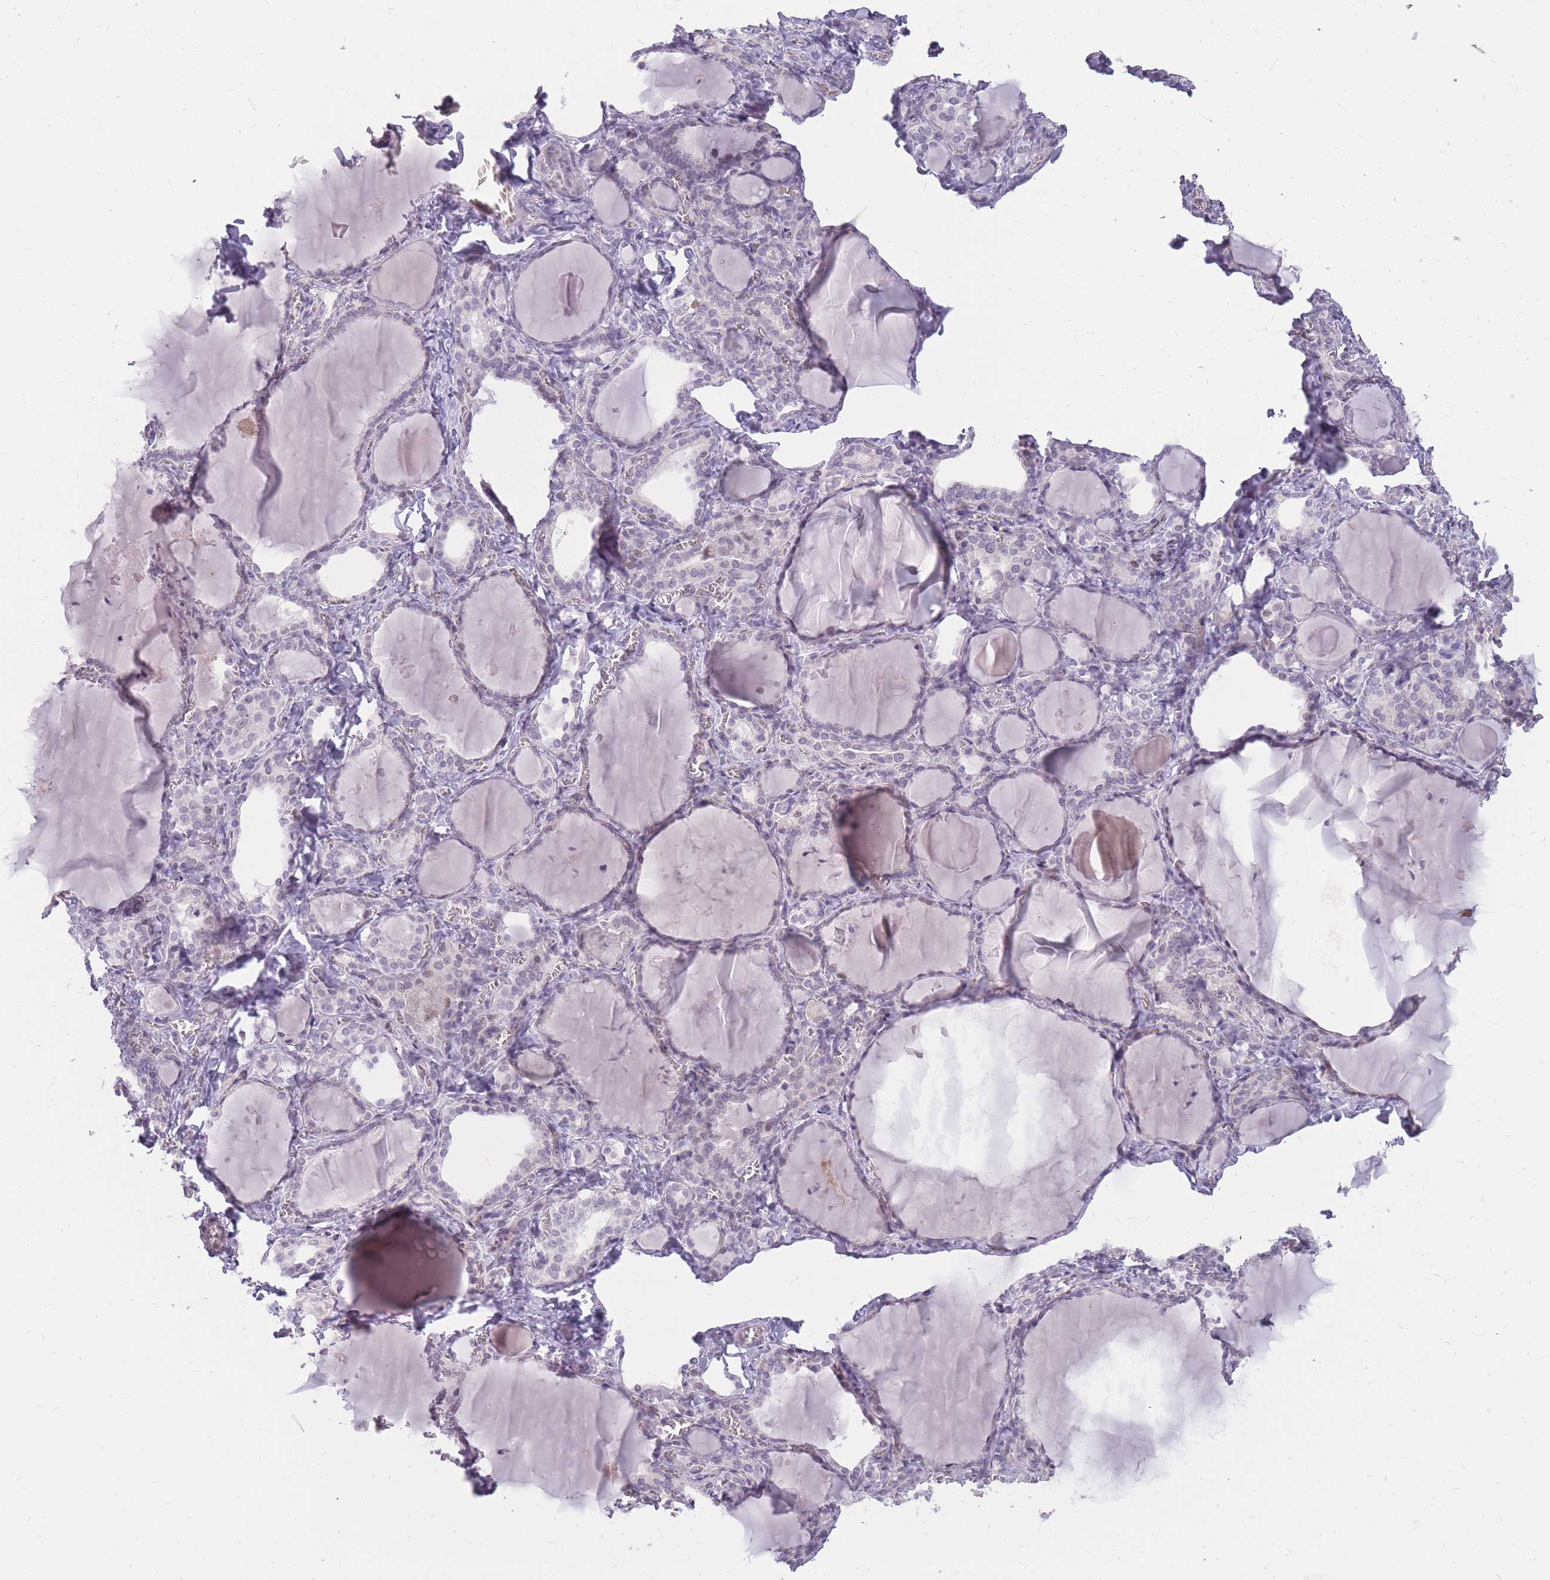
{"staining": {"intensity": "negative", "quantity": "none", "location": "none"}, "tissue": "thyroid gland", "cell_type": "Glandular cells", "image_type": "normal", "snomed": [{"axis": "morphology", "description": "Normal tissue, NOS"}, {"axis": "topography", "description": "Thyroid gland"}], "caption": "A histopathology image of human thyroid gland is negative for staining in glandular cells. Nuclei are stained in blue.", "gene": "POM121C", "patient": {"sex": "female", "age": 42}}